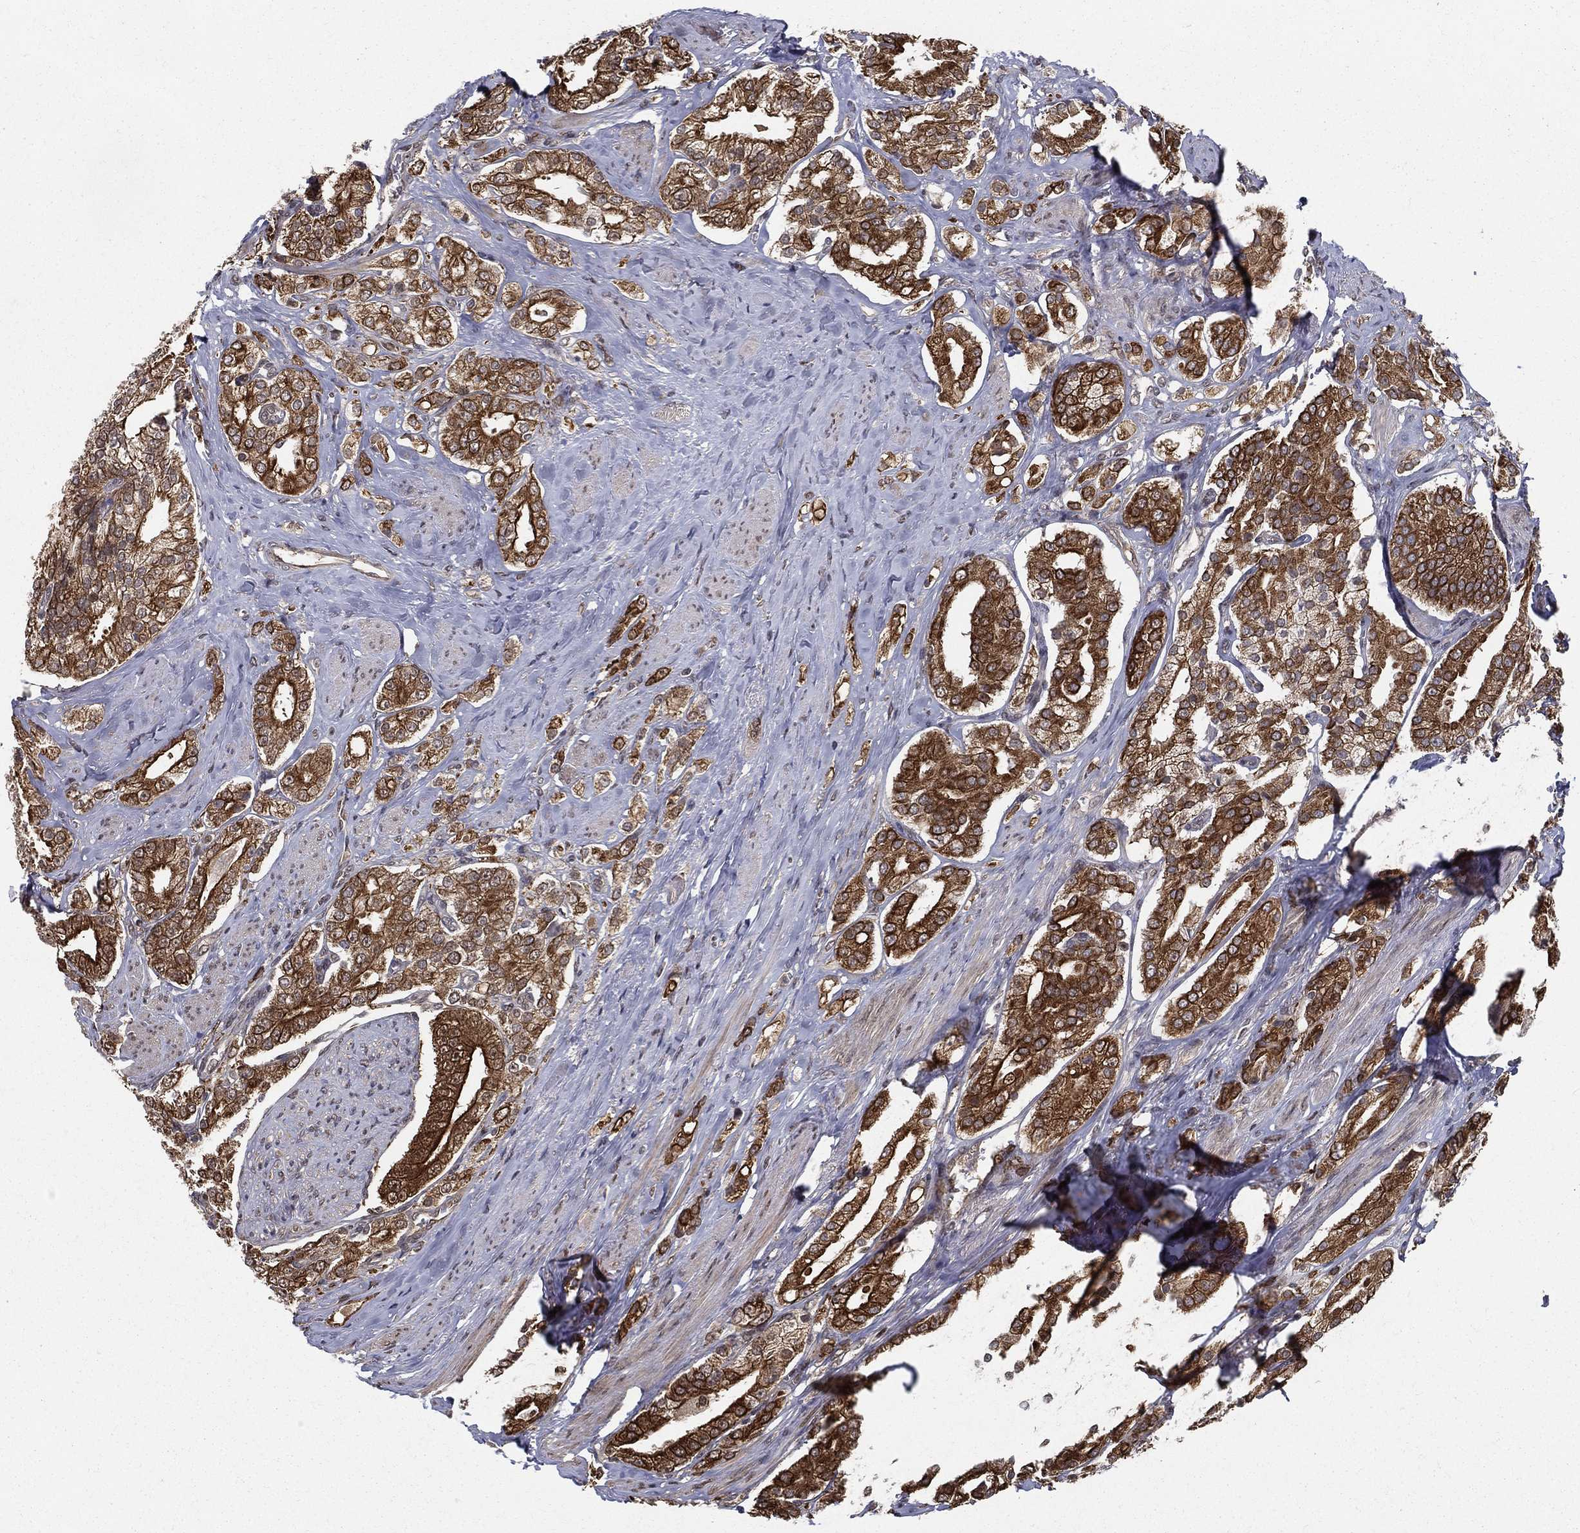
{"staining": {"intensity": "strong", "quantity": ">75%", "location": "cytoplasmic/membranous"}, "tissue": "prostate cancer", "cell_type": "Tumor cells", "image_type": "cancer", "snomed": [{"axis": "morphology", "description": "Adenocarcinoma, NOS"}, {"axis": "topography", "description": "Prostate and seminal vesicle, NOS"}, {"axis": "topography", "description": "Prostate"}], "caption": "A micrograph showing strong cytoplasmic/membranous expression in approximately >75% of tumor cells in adenocarcinoma (prostate), as visualized by brown immunohistochemical staining.", "gene": "SLC6A6", "patient": {"sex": "male", "age": 67}}